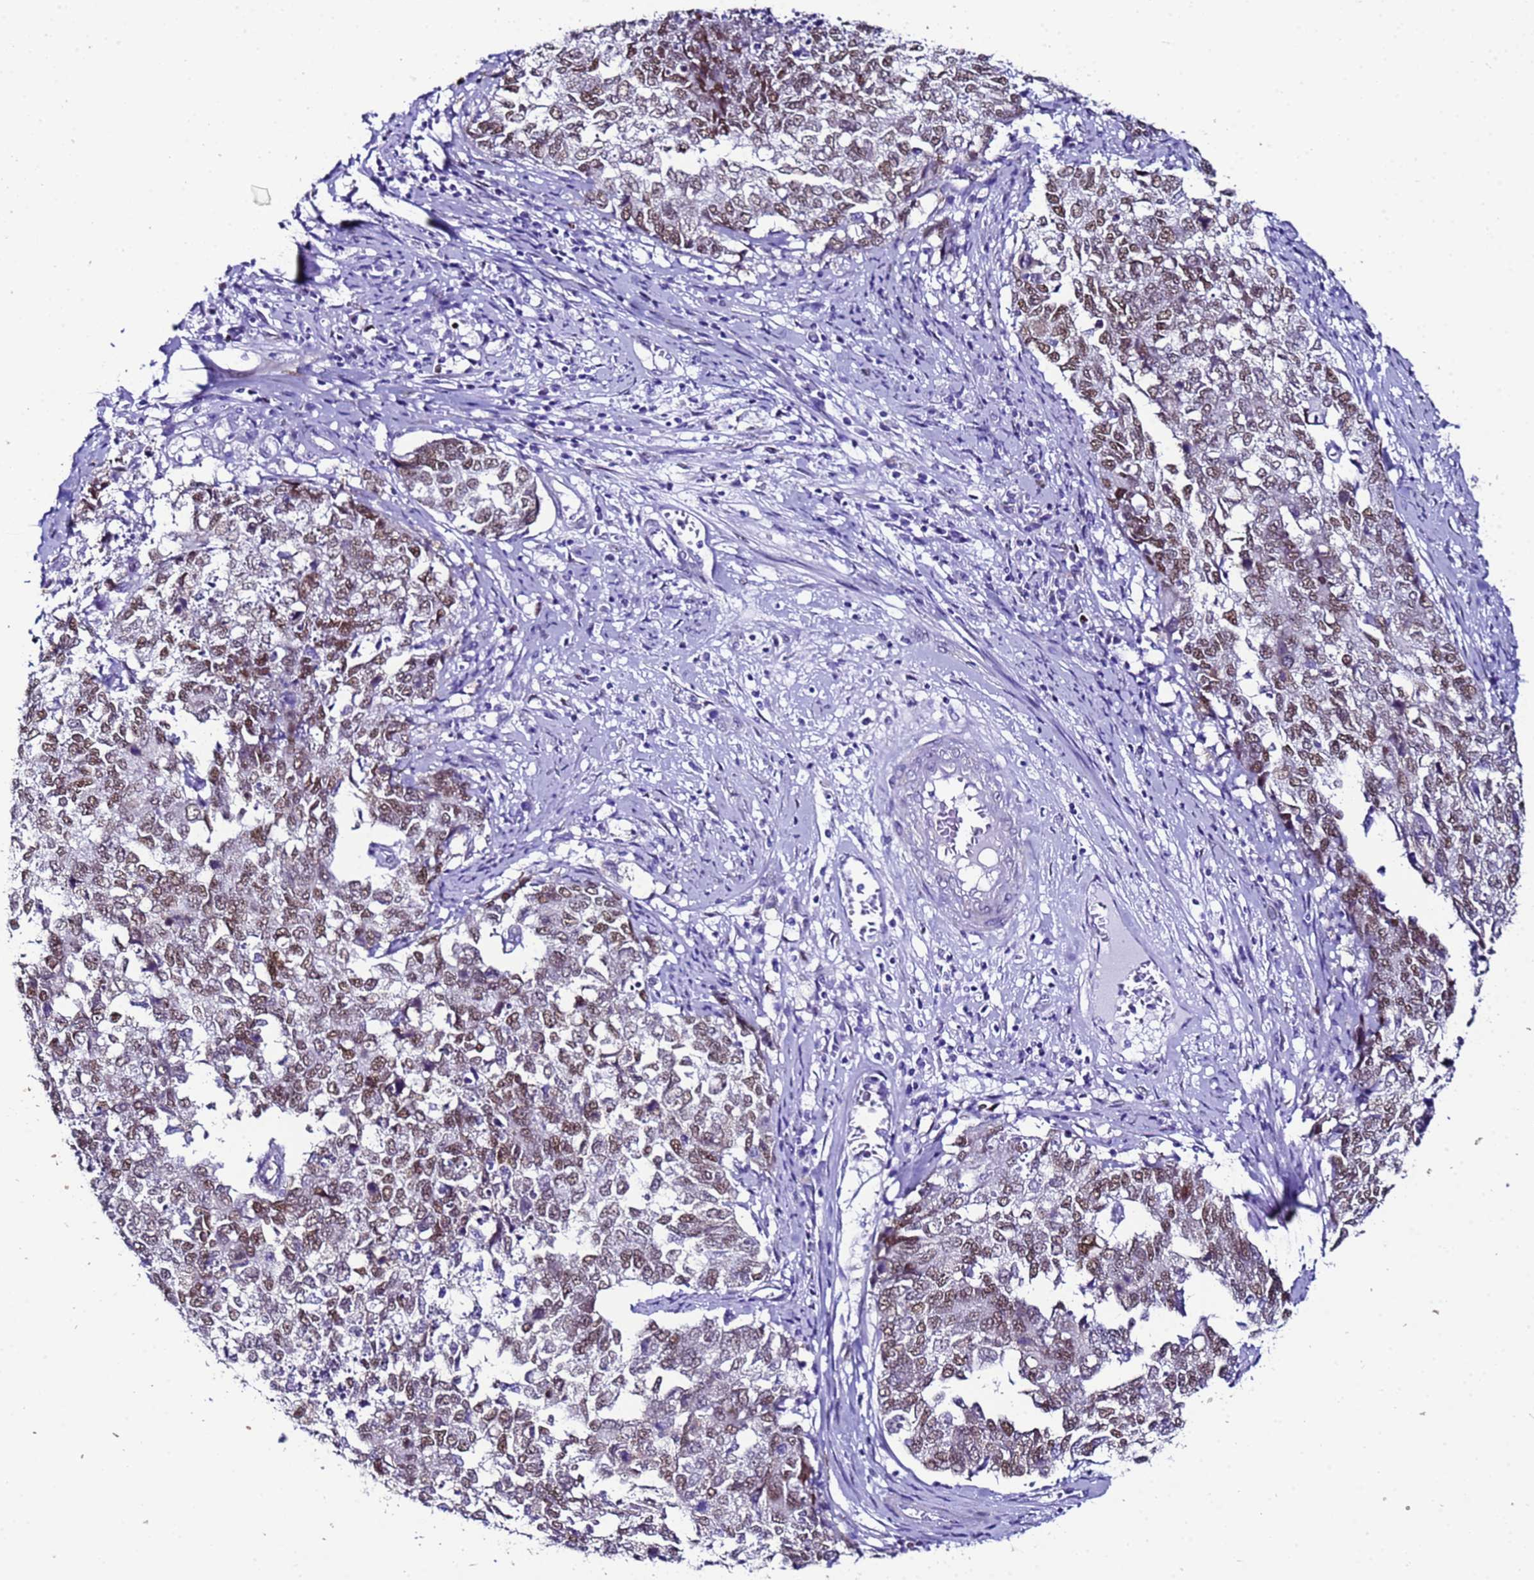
{"staining": {"intensity": "moderate", "quantity": ">75%", "location": "nuclear"}, "tissue": "cervical cancer", "cell_type": "Tumor cells", "image_type": "cancer", "snomed": [{"axis": "morphology", "description": "Squamous cell carcinoma, NOS"}, {"axis": "topography", "description": "Cervix"}], "caption": "Cervical cancer (squamous cell carcinoma) stained with DAB (3,3'-diaminobenzidine) IHC exhibits medium levels of moderate nuclear positivity in approximately >75% of tumor cells.", "gene": "BCL7A", "patient": {"sex": "female", "age": 63}}